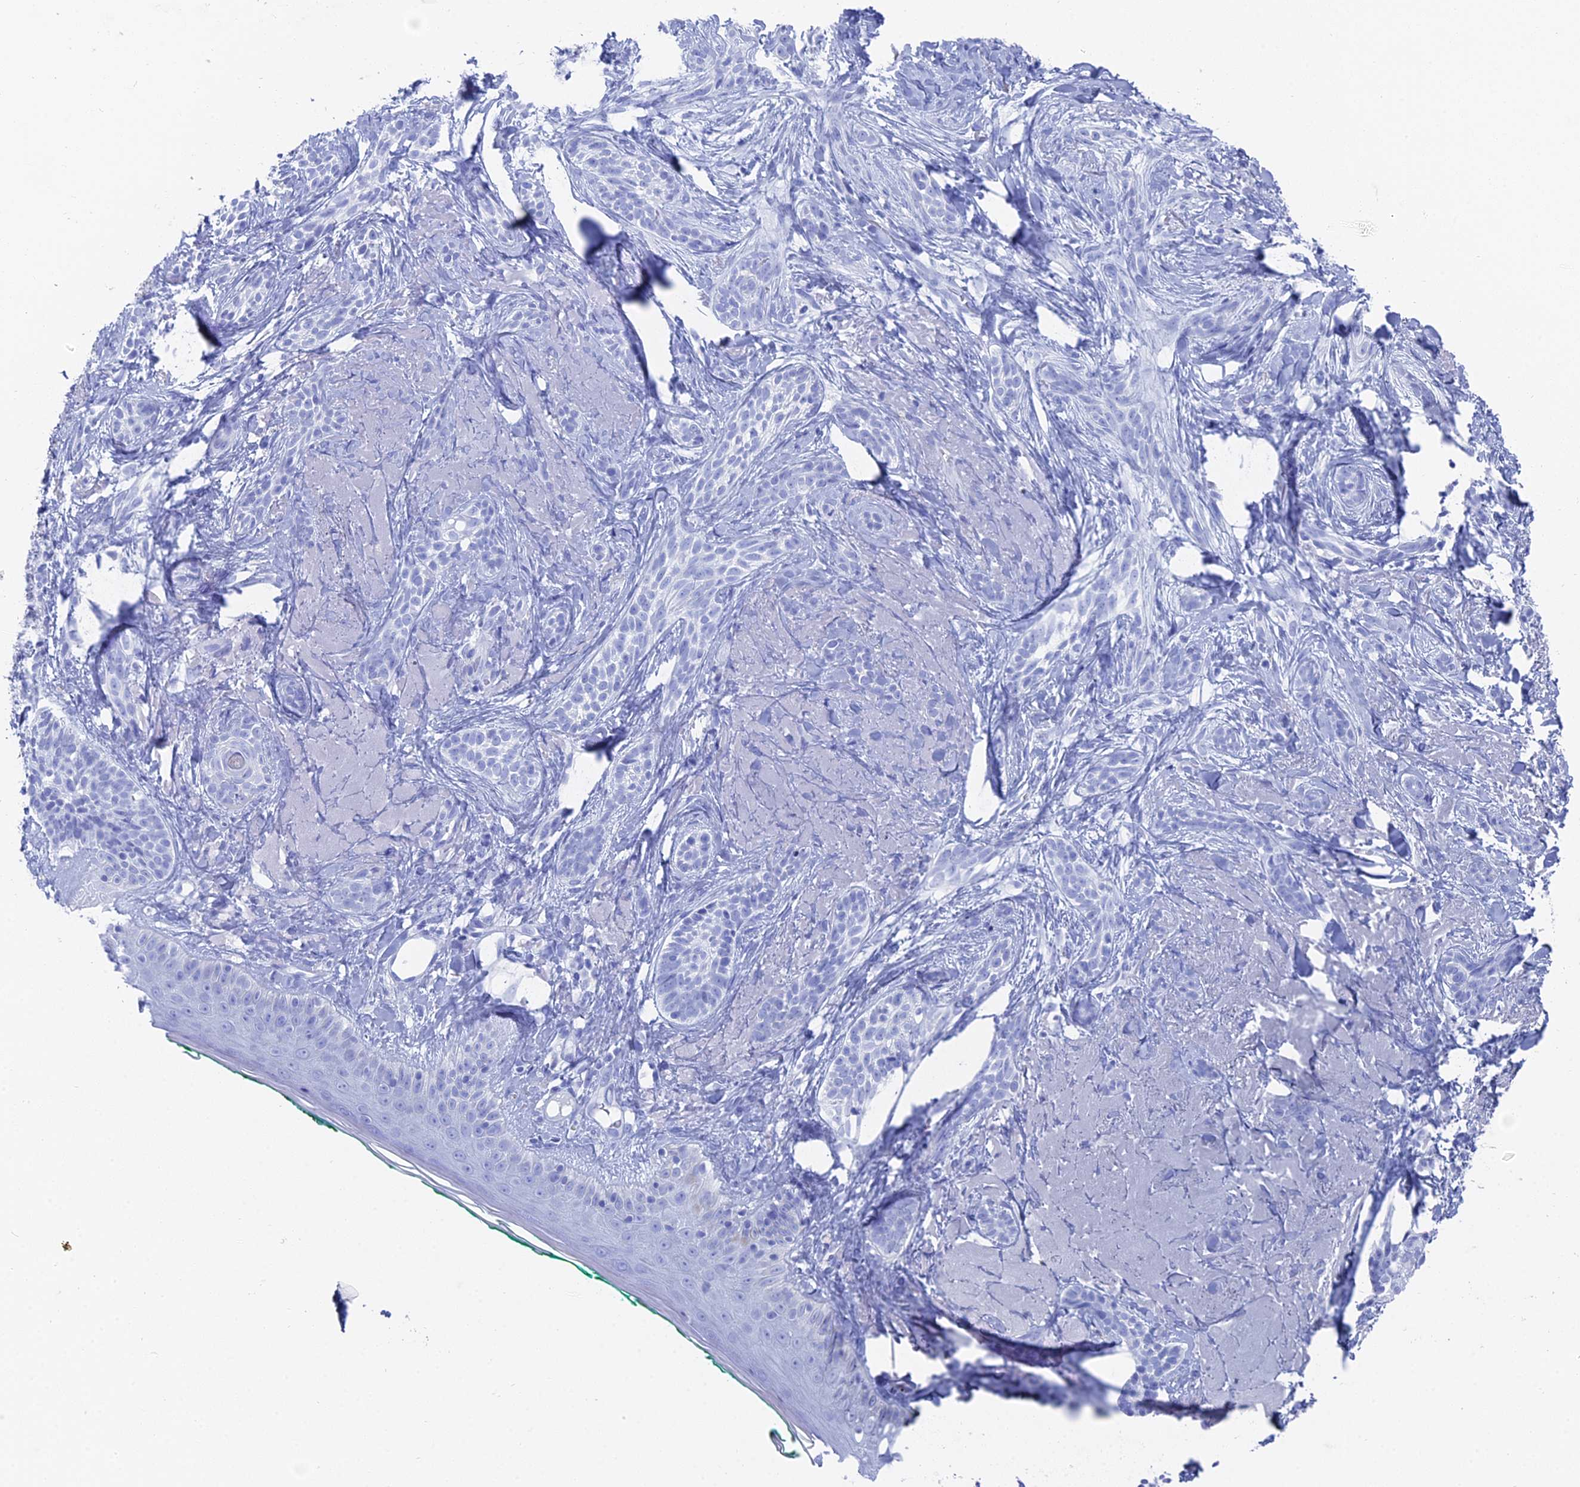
{"staining": {"intensity": "negative", "quantity": "none", "location": "none"}, "tissue": "skin cancer", "cell_type": "Tumor cells", "image_type": "cancer", "snomed": [{"axis": "morphology", "description": "Basal cell carcinoma"}, {"axis": "topography", "description": "Skin"}], "caption": "Immunohistochemical staining of human skin basal cell carcinoma displays no significant expression in tumor cells.", "gene": "ENPP3", "patient": {"sex": "male", "age": 71}}